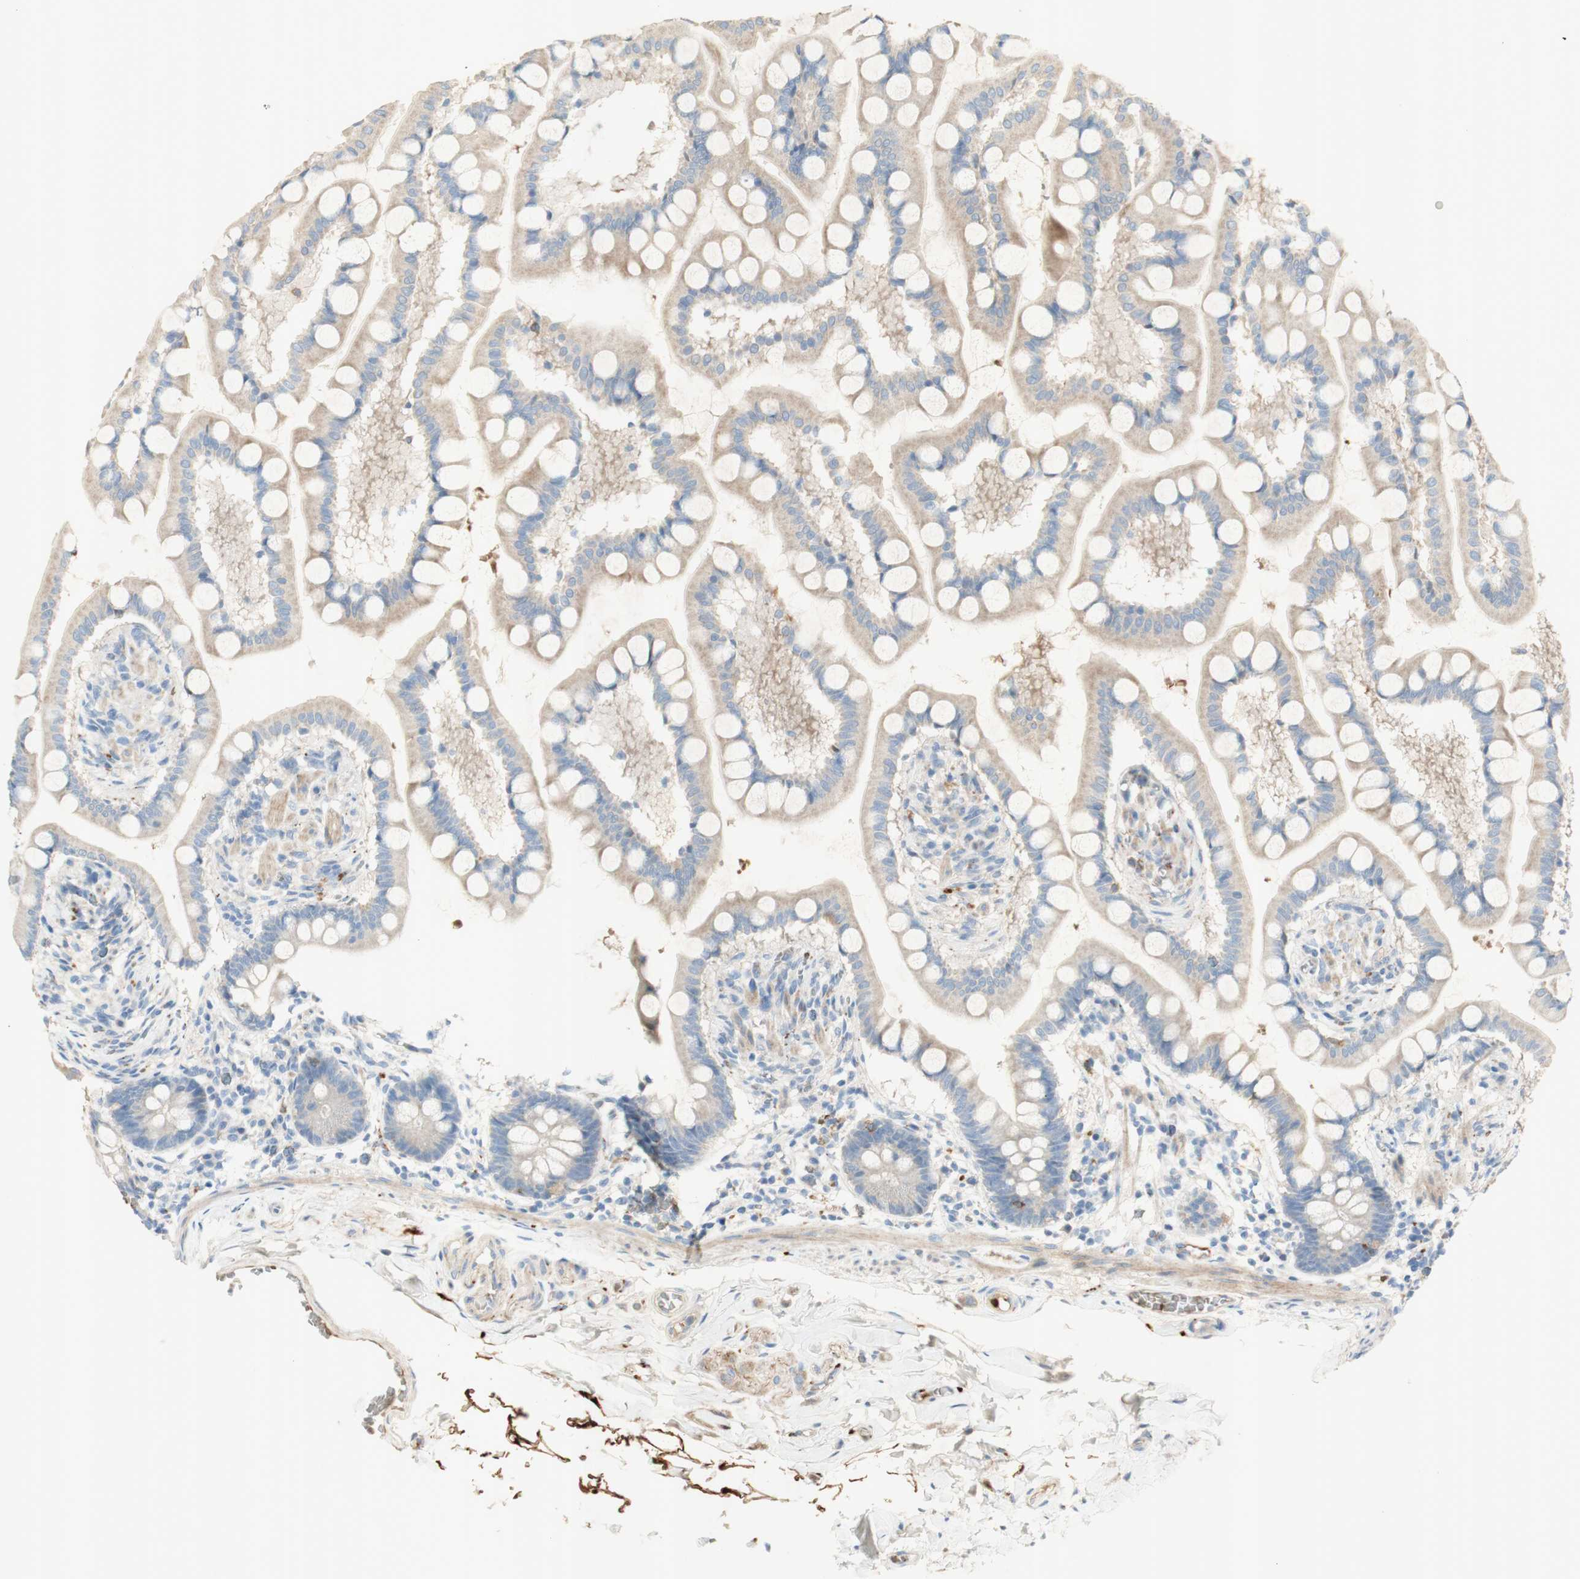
{"staining": {"intensity": "weak", "quantity": "25%-75%", "location": "cytoplasmic/membranous"}, "tissue": "small intestine", "cell_type": "Glandular cells", "image_type": "normal", "snomed": [{"axis": "morphology", "description": "Normal tissue, NOS"}, {"axis": "topography", "description": "Small intestine"}], "caption": "Brown immunohistochemical staining in unremarkable small intestine shows weak cytoplasmic/membranous staining in approximately 25%-75% of glandular cells. The staining was performed using DAB (3,3'-diaminobenzidine), with brown indicating positive protein expression. Nuclei are stained blue with hematoxylin.", "gene": "GAN", "patient": {"sex": "male", "age": 41}}